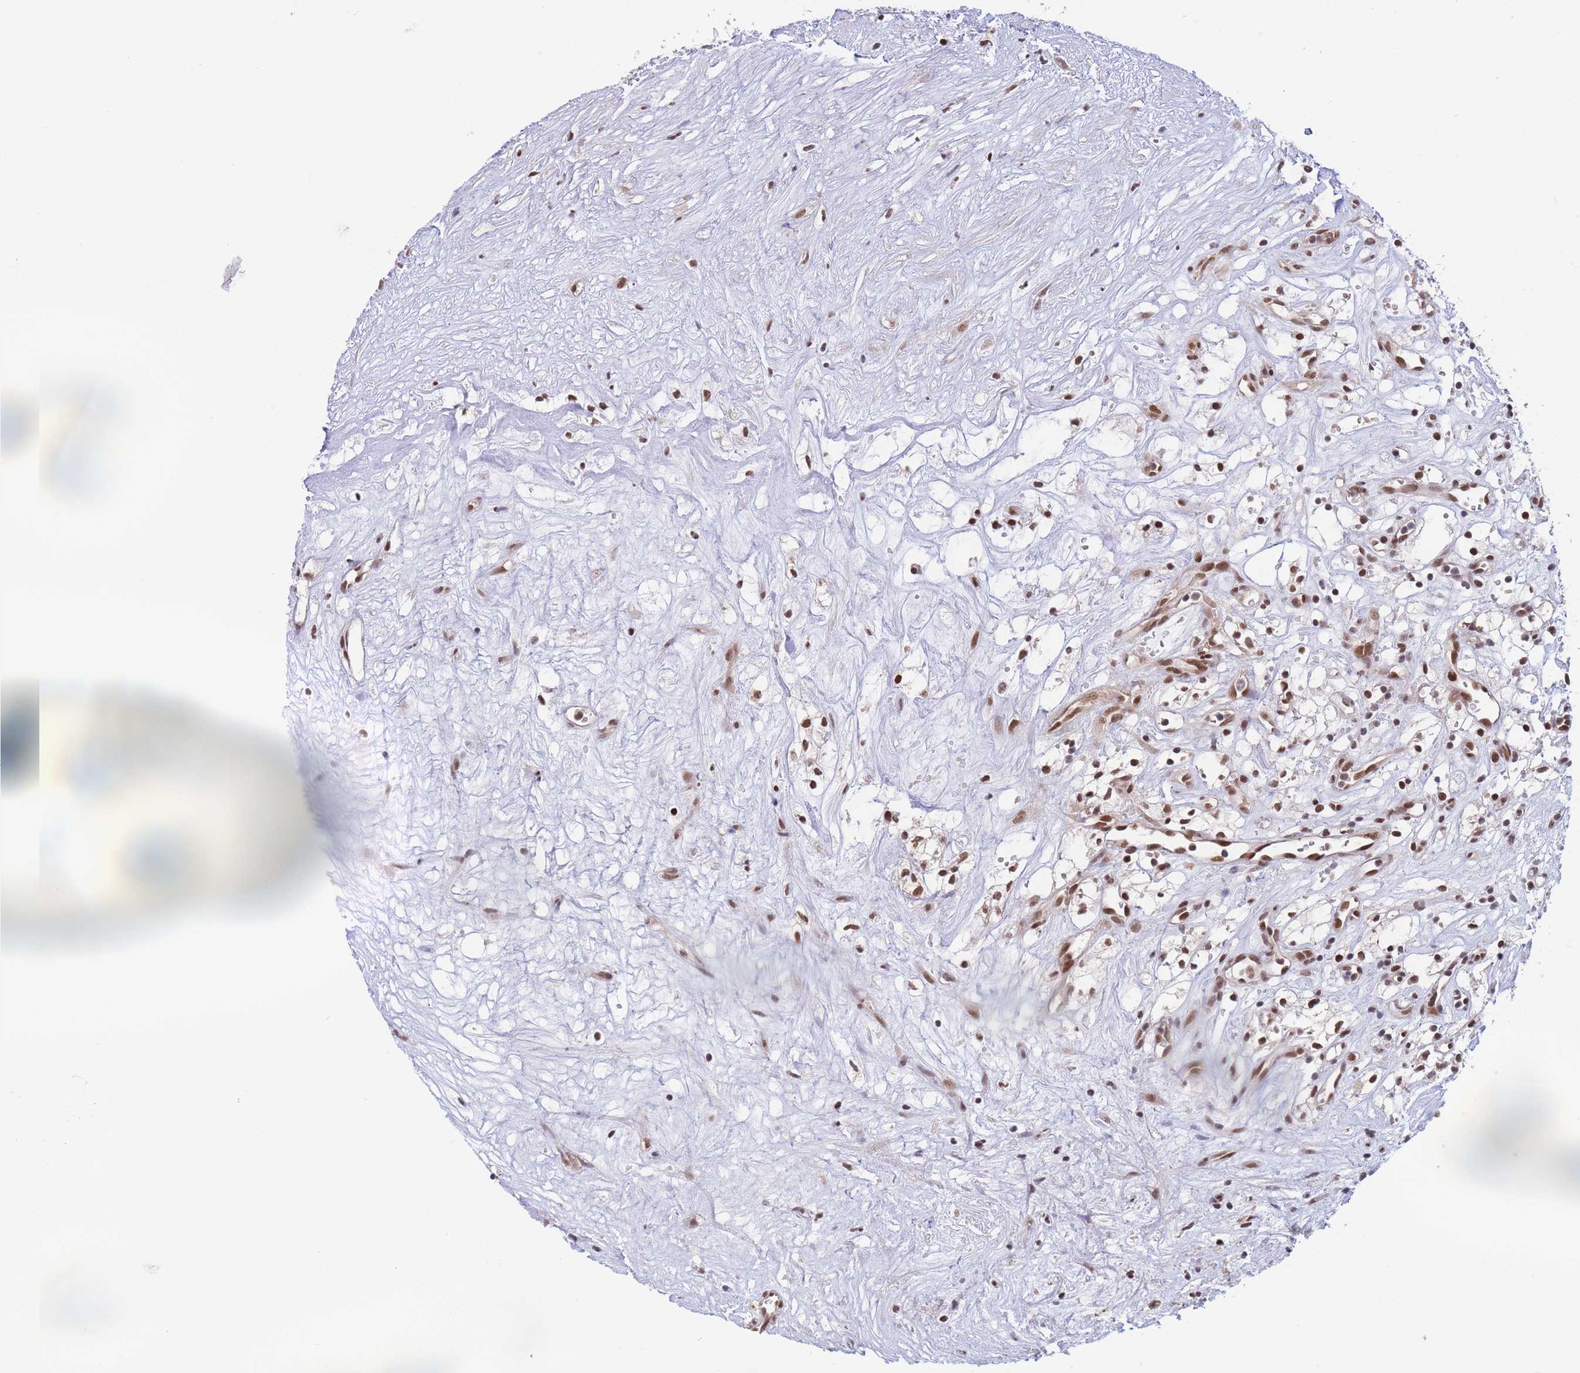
{"staining": {"intensity": "strong", "quantity": ">75%", "location": "nuclear"}, "tissue": "renal cancer", "cell_type": "Tumor cells", "image_type": "cancer", "snomed": [{"axis": "morphology", "description": "Adenocarcinoma, NOS"}, {"axis": "topography", "description": "Kidney"}], "caption": "The immunohistochemical stain shows strong nuclear expression in tumor cells of renal cancer (adenocarcinoma) tissue.", "gene": "SMAD9", "patient": {"sex": "male", "age": 59}}